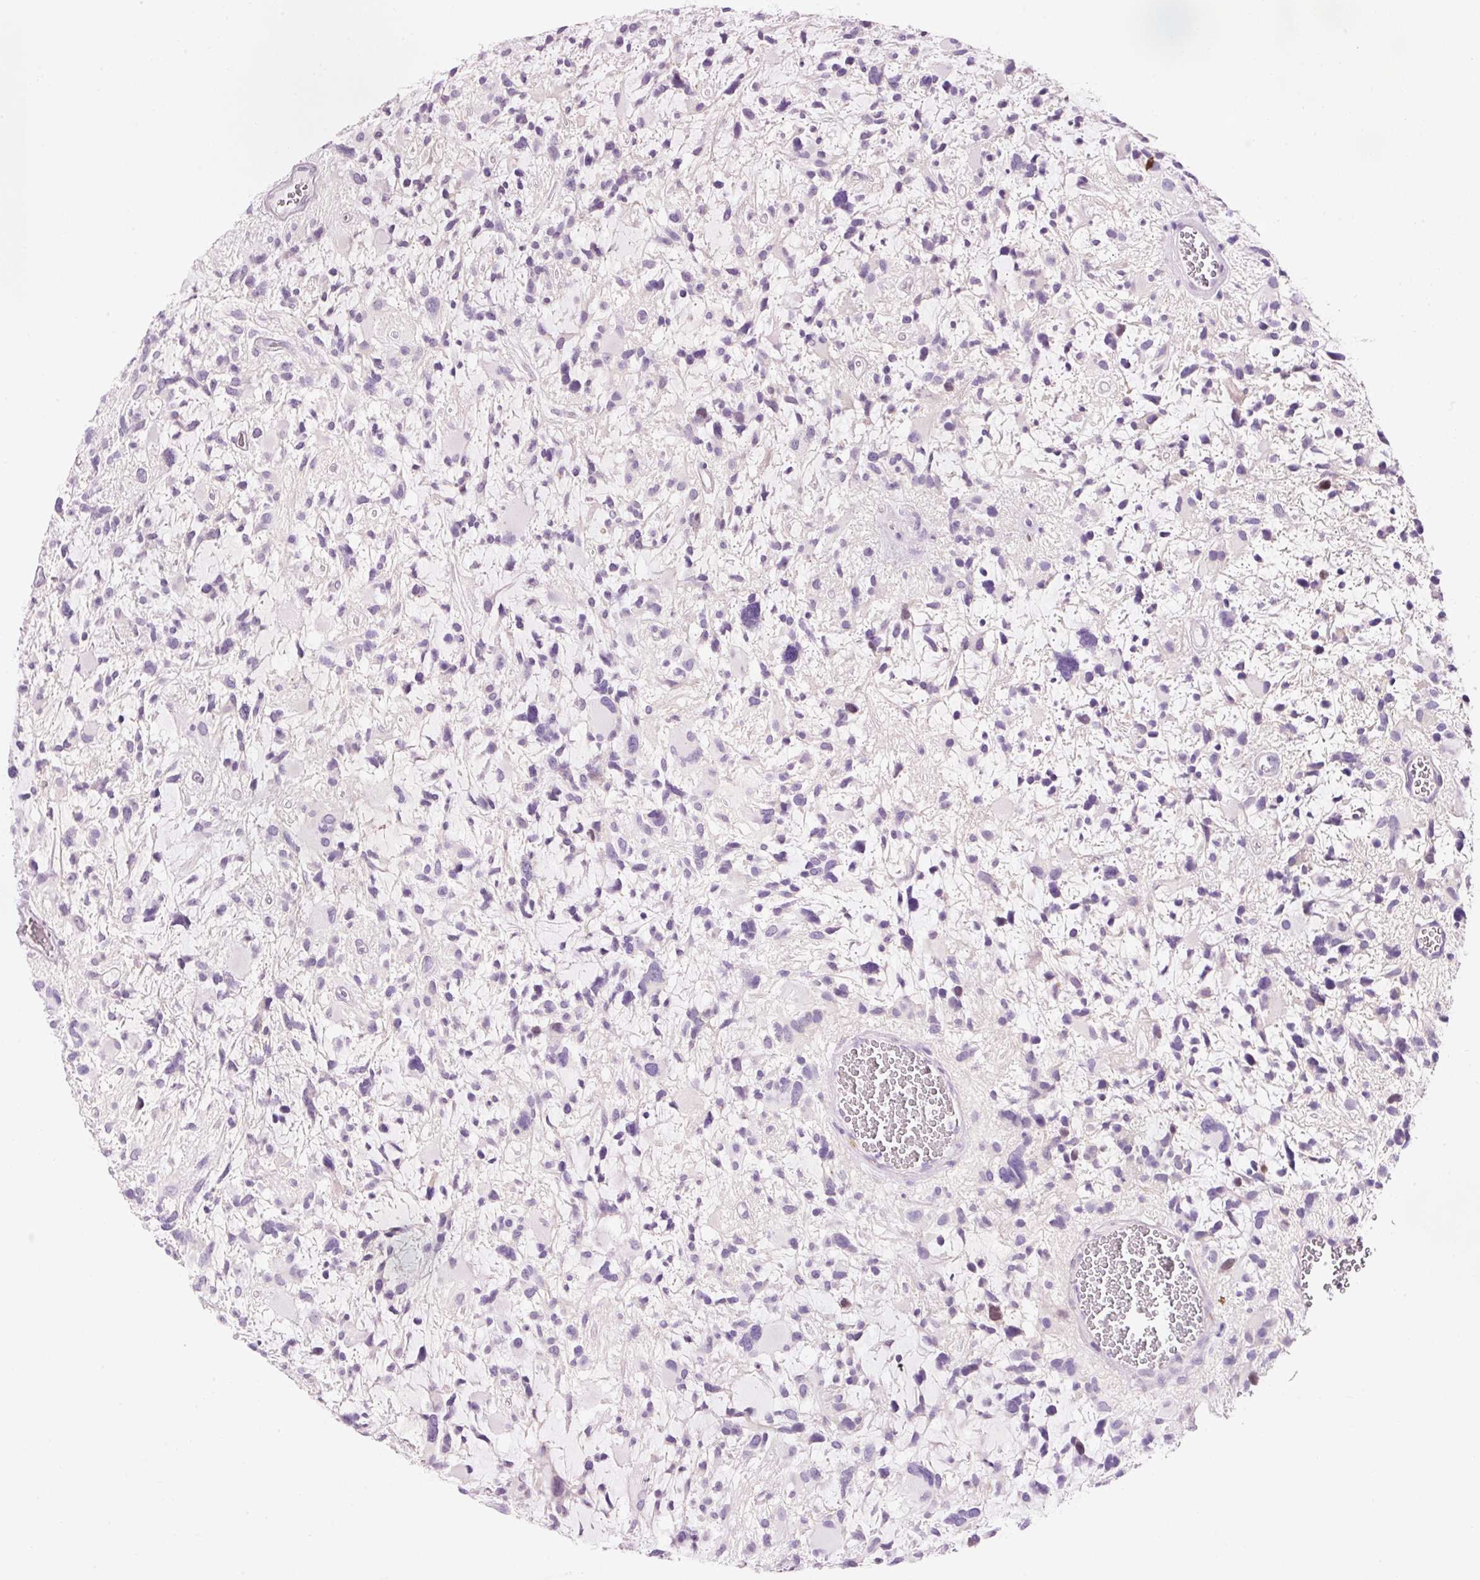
{"staining": {"intensity": "negative", "quantity": "none", "location": "none"}, "tissue": "glioma", "cell_type": "Tumor cells", "image_type": "cancer", "snomed": [{"axis": "morphology", "description": "Glioma, malignant, High grade"}, {"axis": "topography", "description": "Brain"}], "caption": "An IHC image of malignant glioma (high-grade) is shown. There is no staining in tumor cells of malignant glioma (high-grade).", "gene": "DHRS11", "patient": {"sex": "female", "age": 11}}